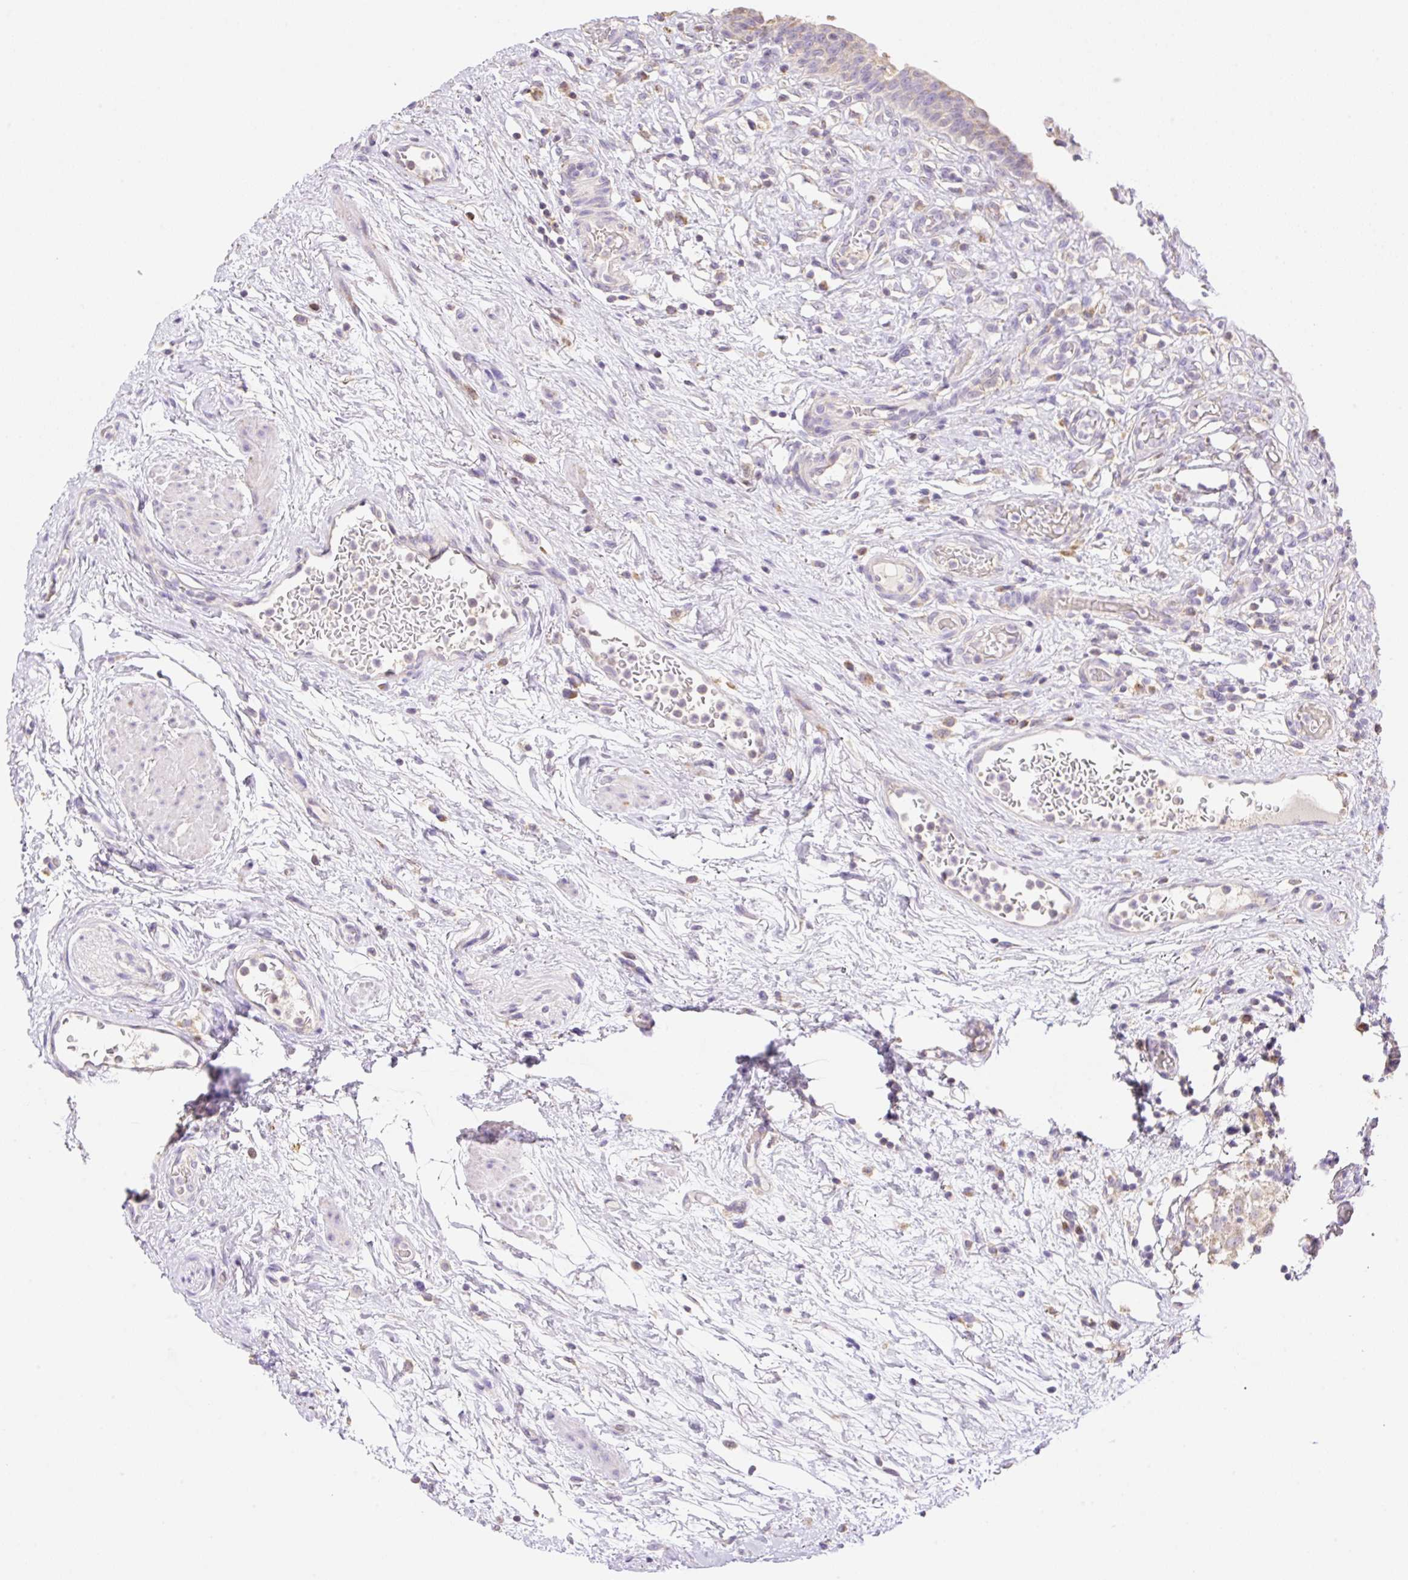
{"staining": {"intensity": "weak", "quantity": "25%-75%", "location": "cytoplasmic/membranous"}, "tissue": "urinary bladder", "cell_type": "Urothelial cells", "image_type": "normal", "snomed": [{"axis": "morphology", "description": "Normal tissue, NOS"}, {"axis": "topography", "description": "Urinary bladder"}], "caption": "There is low levels of weak cytoplasmic/membranous positivity in urothelial cells of benign urinary bladder, as demonstrated by immunohistochemical staining (brown color).", "gene": "COPZ2", "patient": {"sex": "male", "age": 71}}